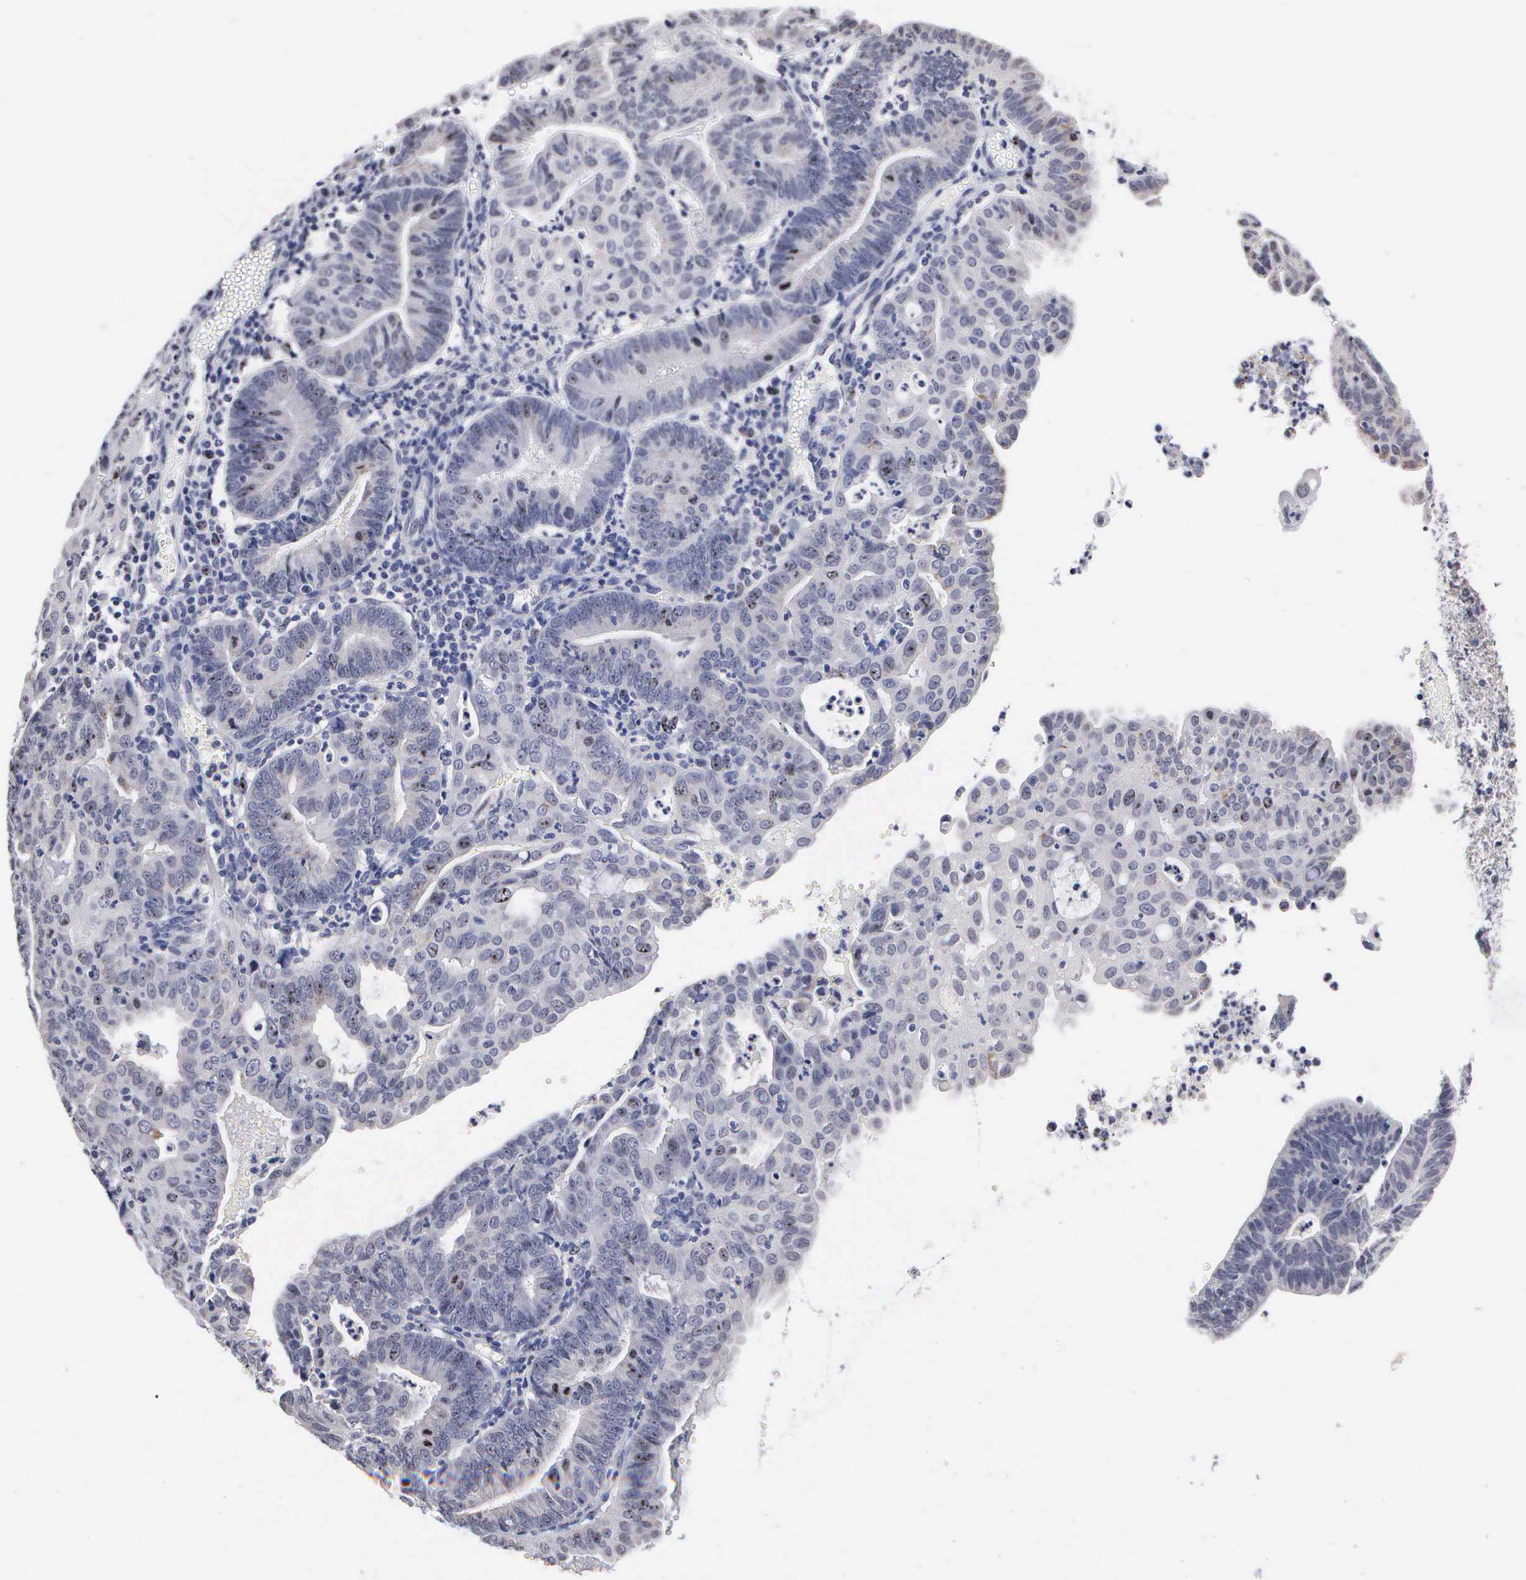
{"staining": {"intensity": "negative", "quantity": "none", "location": "none"}, "tissue": "endometrial cancer", "cell_type": "Tumor cells", "image_type": "cancer", "snomed": [{"axis": "morphology", "description": "Adenocarcinoma, NOS"}, {"axis": "topography", "description": "Endometrium"}], "caption": "Immunohistochemistry (IHC) photomicrograph of adenocarcinoma (endometrial) stained for a protein (brown), which demonstrates no staining in tumor cells.", "gene": "KDM6A", "patient": {"sex": "female", "age": 60}}